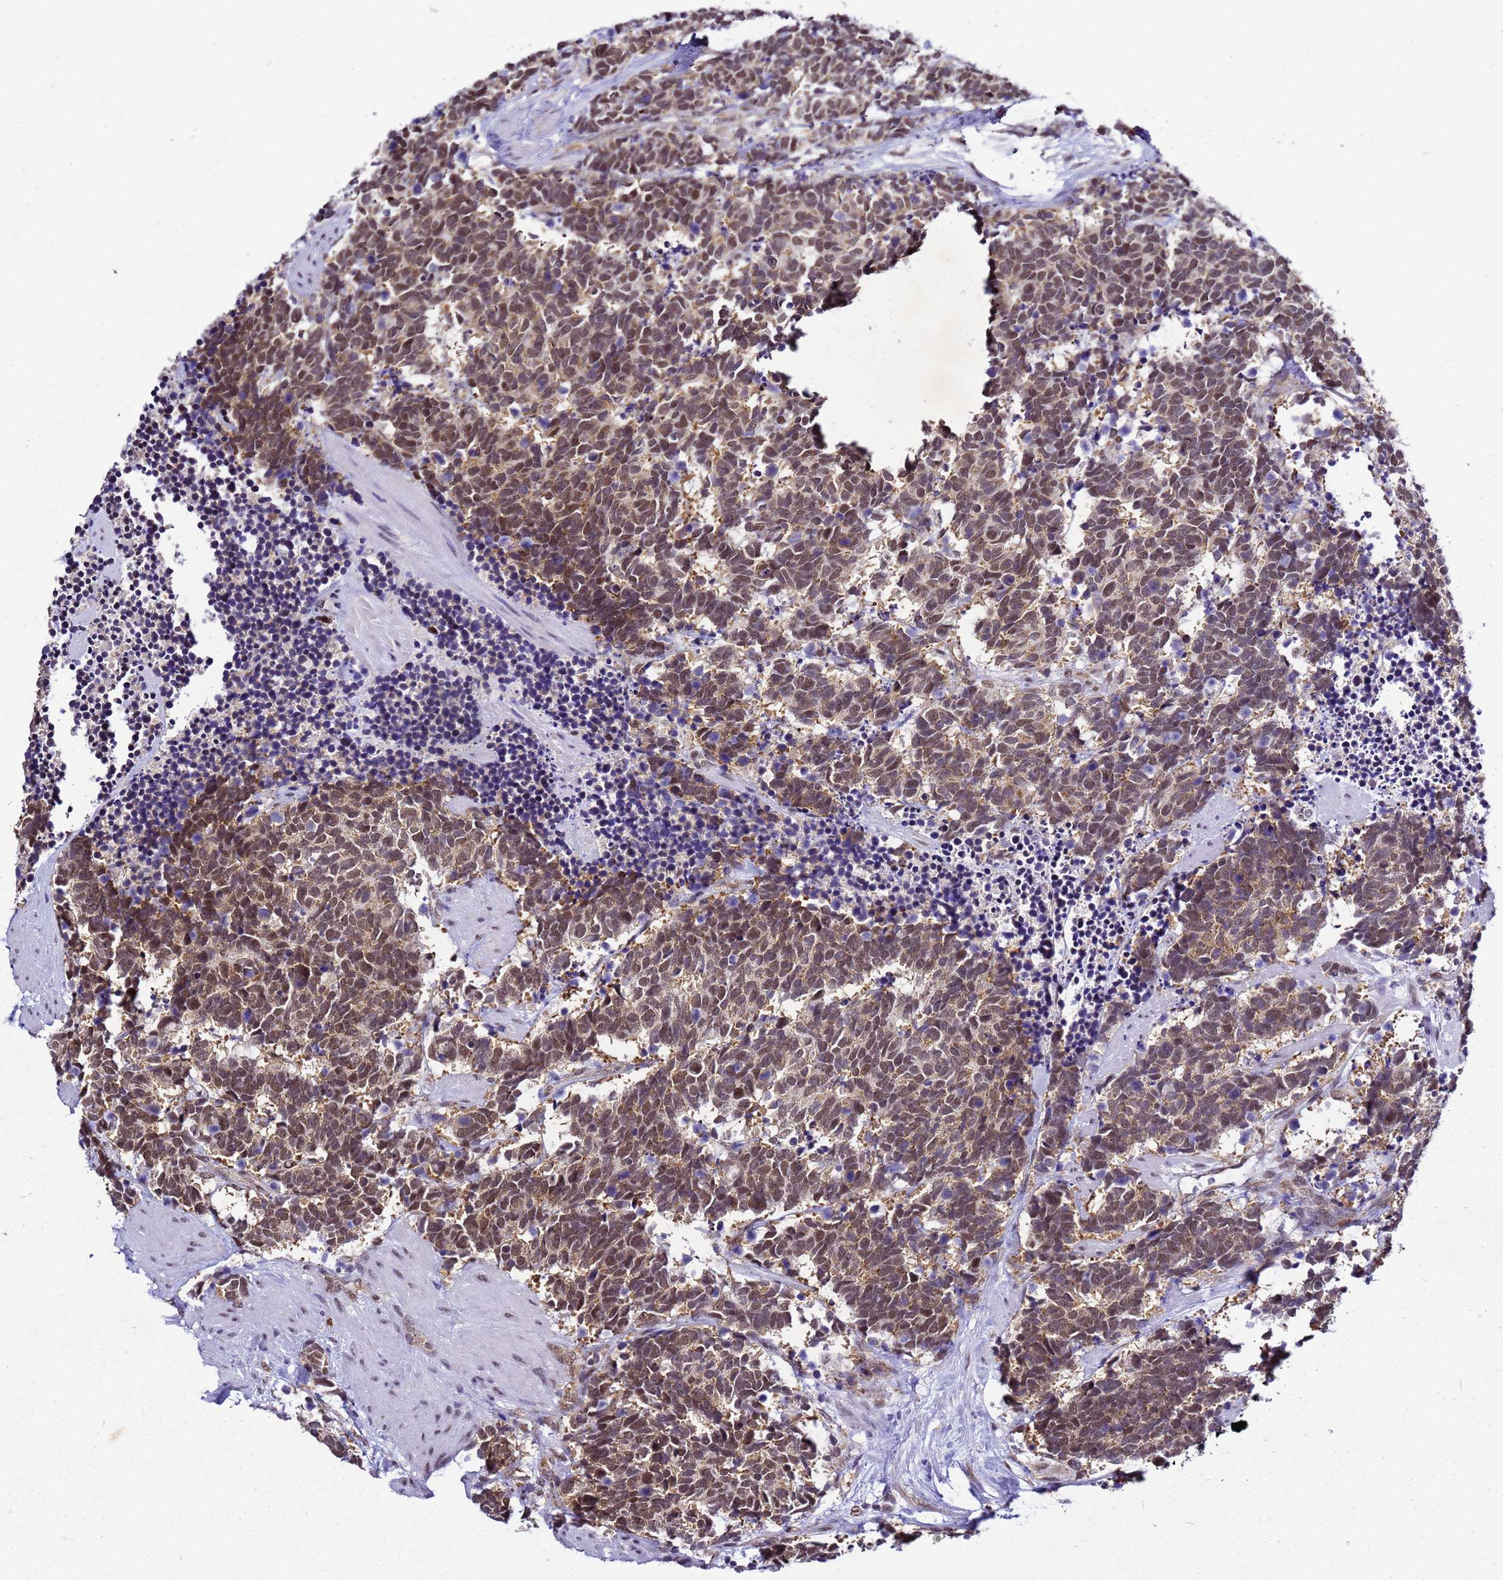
{"staining": {"intensity": "moderate", "quantity": ">75%", "location": "cytoplasmic/membranous,nuclear"}, "tissue": "carcinoid", "cell_type": "Tumor cells", "image_type": "cancer", "snomed": [{"axis": "morphology", "description": "Carcinoma, NOS"}, {"axis": "morphology", "description": "Carcinoid, malignant, NOS"}, {"axis": "topography", "description": "Prostate"}], "caption": "This micrograph reveals immunohistochemistry staining of human carcinoid, with medium moderate cytoplasmic/membranous and nuclear positivity in about >75% of tumor cells.", "gene": "SMN1", "patient": {"sex": "male", "age": 57}}